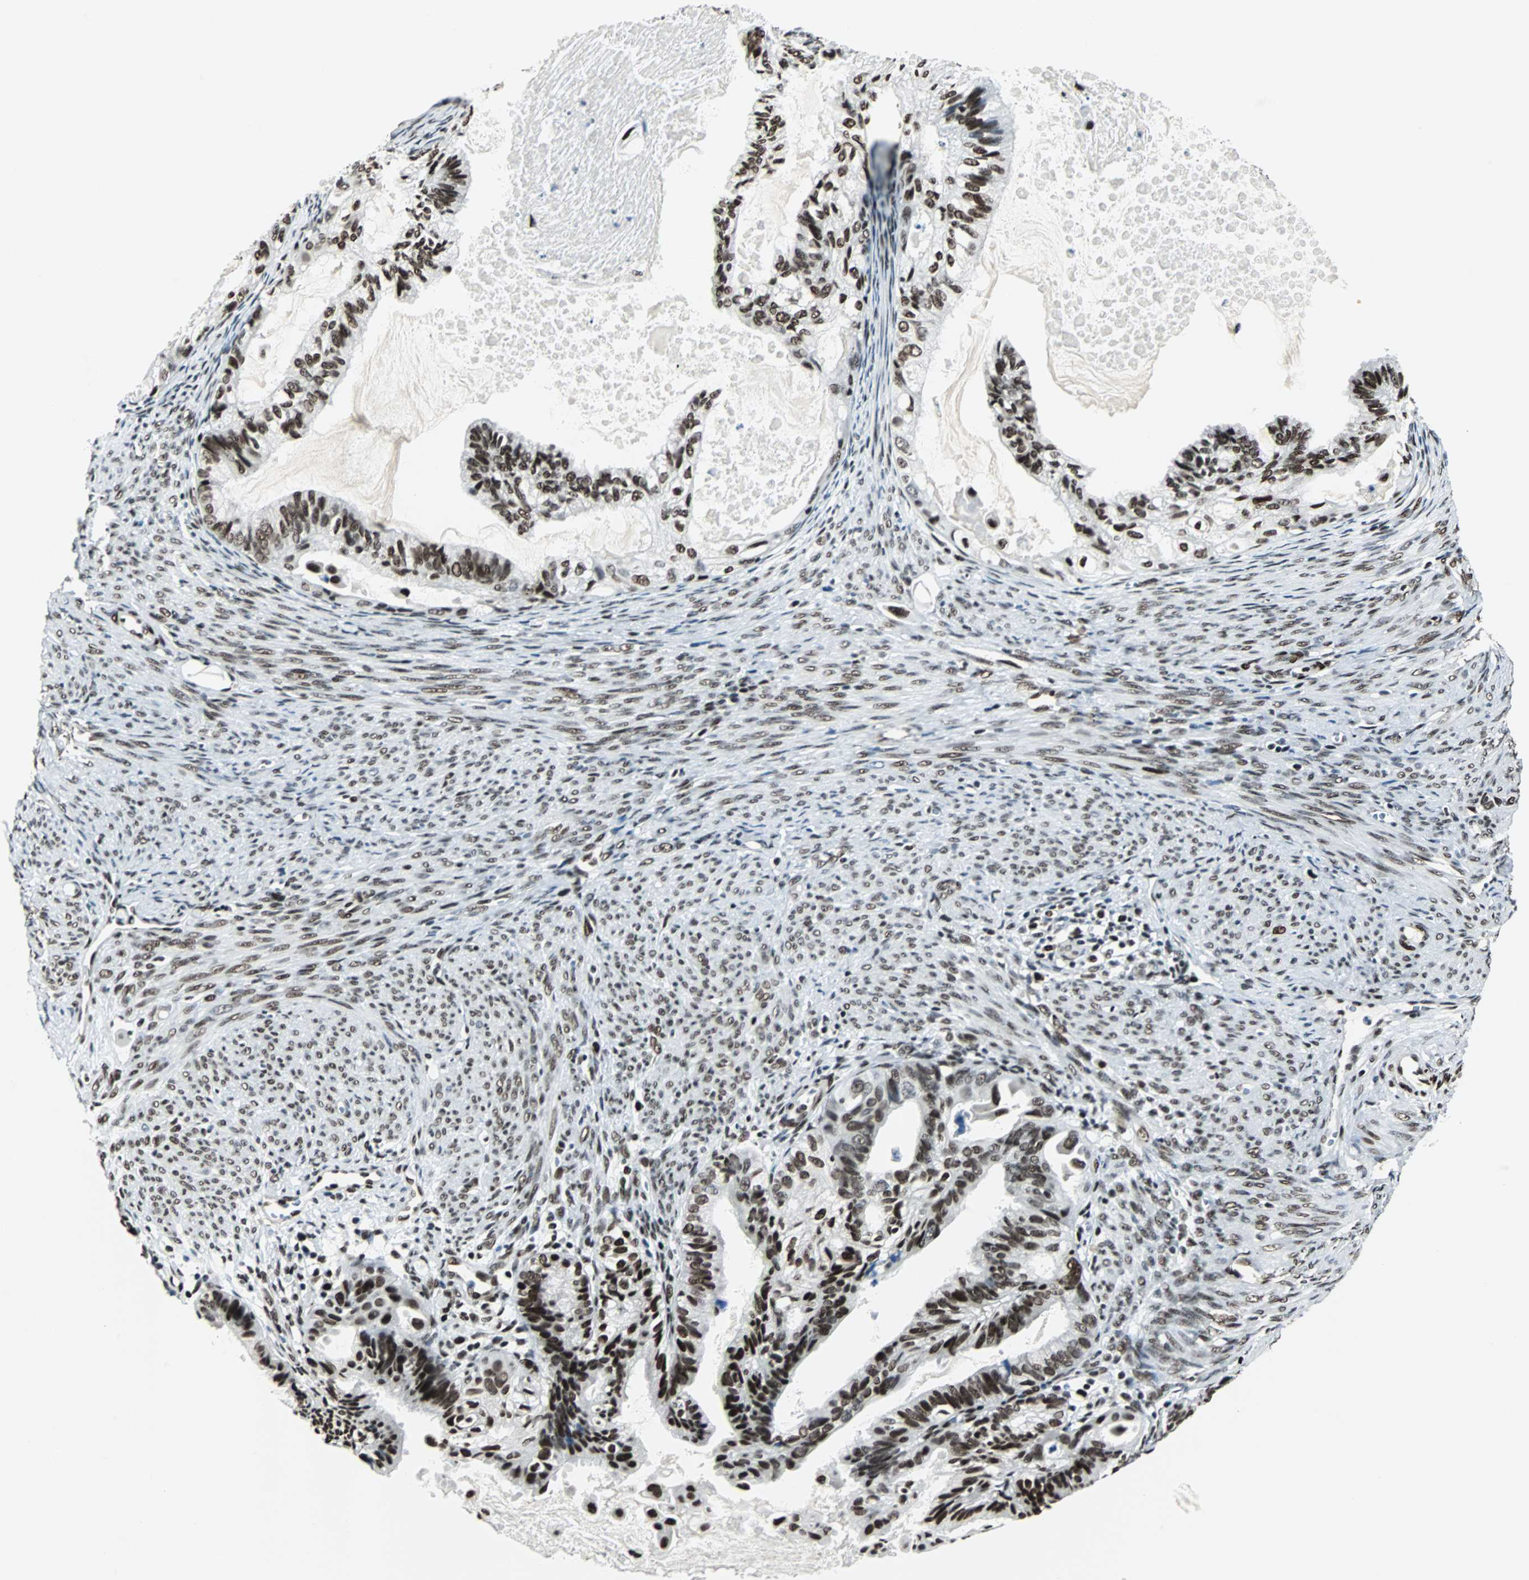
{"staining": {"intensity": "strong", "quantity": ">75%", "location": "nuclear"}, "tissue": "cervical cancer", "cell_type": "Tumor cells", "image_type": "cancer", "snomed": [{"axis": "morphology", "description": "Normal tissue, NOS"}, {"axis": "morphology", "description": "Adenocarcinoma, NOS"}, {"axis": "topography", "description": "Cervix"}, {"axis": "topography", "description": "Endometrium"}], "caption": "This image displays immunohistochemistry staining of human cervical cancer (adenocarcinoma), with high strong nuclear positivity in about >75% of tumor cells.", "gene": "MEF2D", "patient": {"sex": "female", "age": 86}}